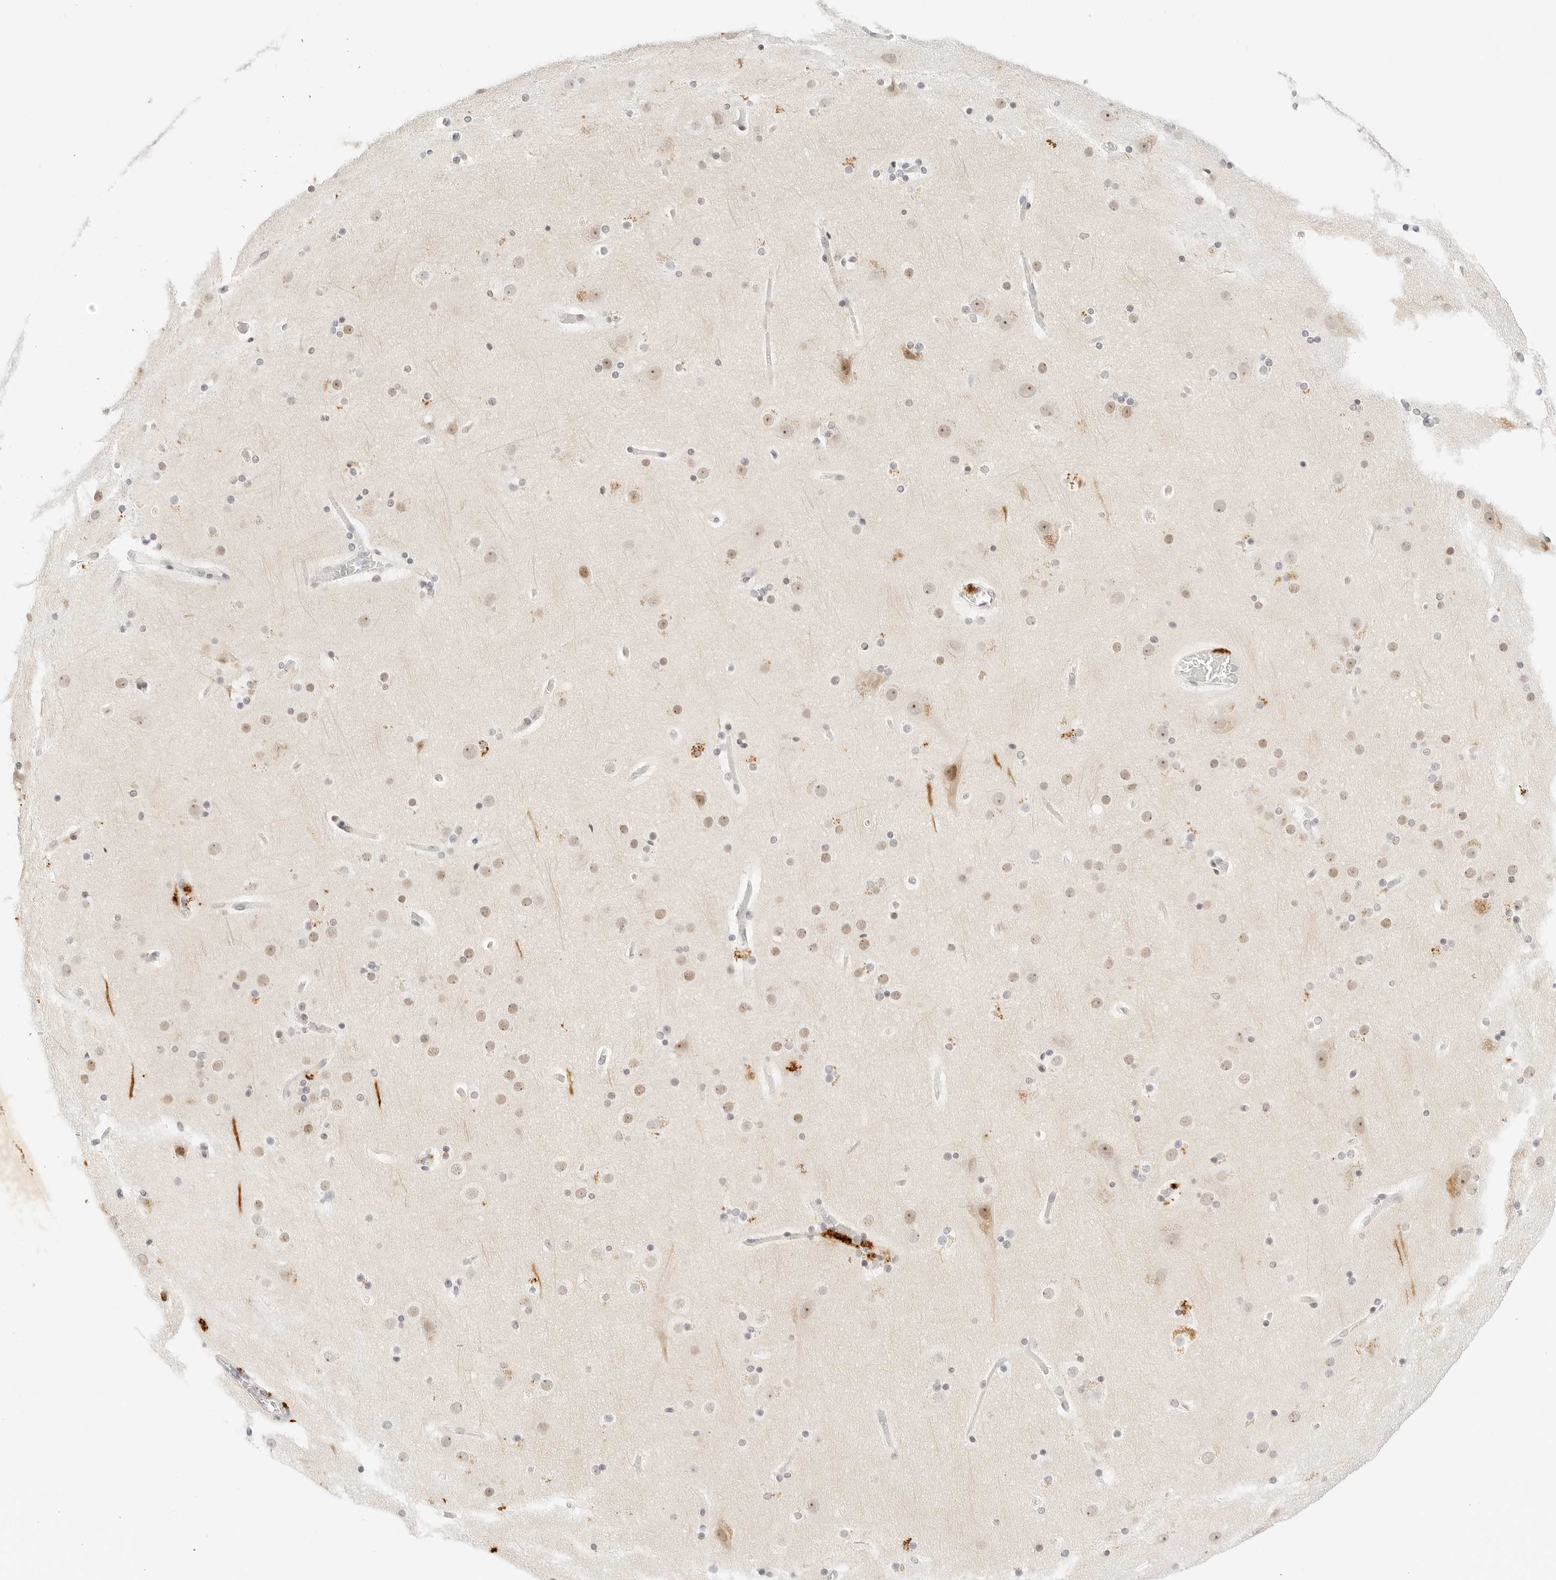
{"staining": {"intensity": "negative", "quantity": "none", "location": "none"}, "tissue": "cerebral cortex", "cell_type": "Endothelial cells", "image_type": "normal", "snomed": [{"axis": "morphology", "description": "Normal tissue, NOS"}, {"axis": "topography", "description": "Cerebral cortex"}], "caption": "This histopathology image is of benign cerebral cortex stained with immunohistochemistry (IHC) to label a protein in brown with the nuclei are counter-stained blue. There is no expression in endothelial cells.", "gene": "XKR4", "patient": {"sex": "male", "age": 57}}